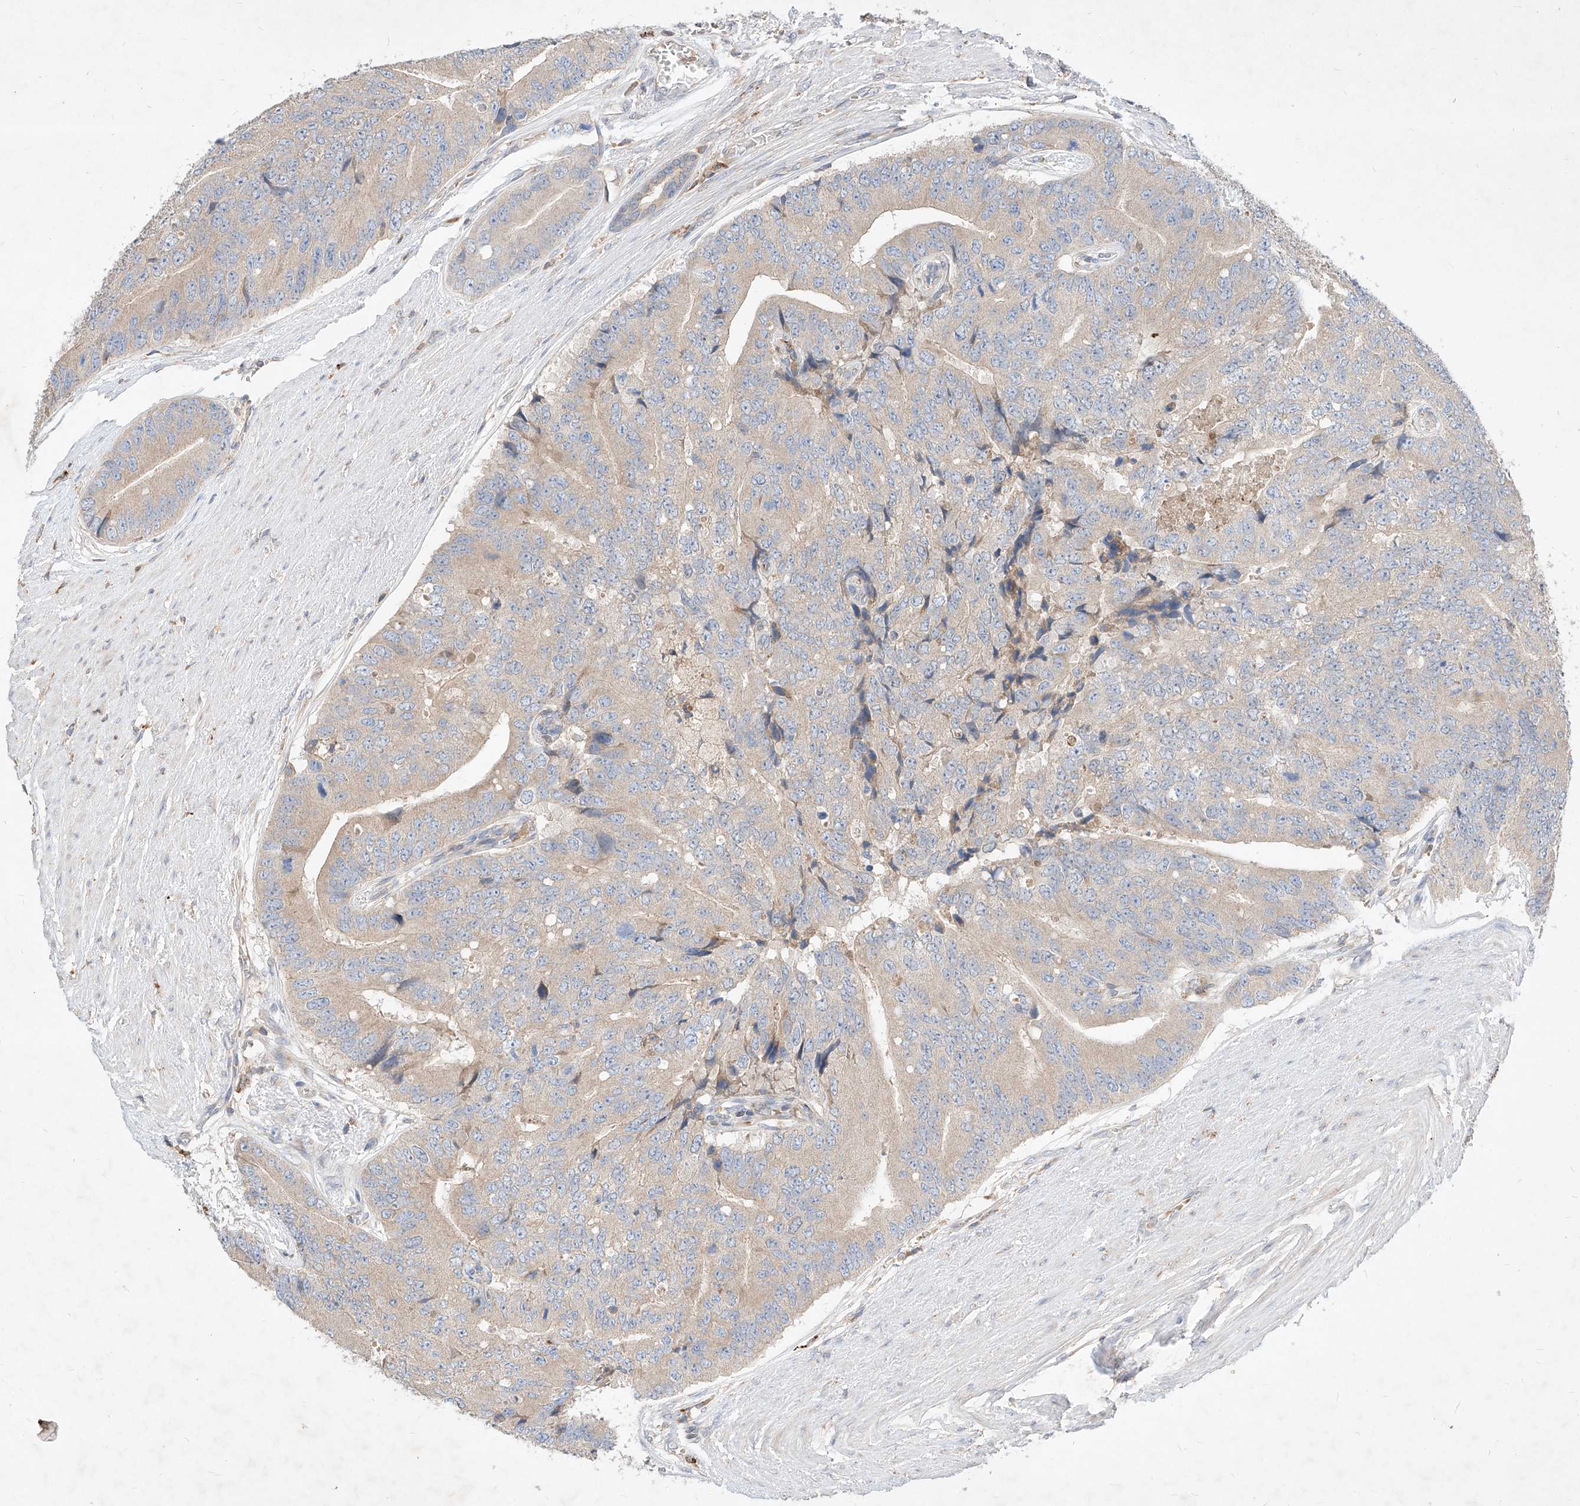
{"staining": {"intensity": "weak", "quantity": "25%-75%", "location": "cytoplasmic/membranous"}, "tissue": "prostate cancer", "cell_type": "Tumor cells", "image_type": "cancer", "snomed": [{"axis": "morphology", "description": "Adenocarcinoma, High grade"}, {"axis": "topography", "description": "Prostate"}], "caption": "Human adenocarcinoma (high-grade) (prostate) stained for a protein (brown) exhibits weak cytoplasmic/membranous positive expression in approximately 25%-75% of tumor cells.", "gene": "TSNAX", "patient": {"sex": "male", "age": 70}}